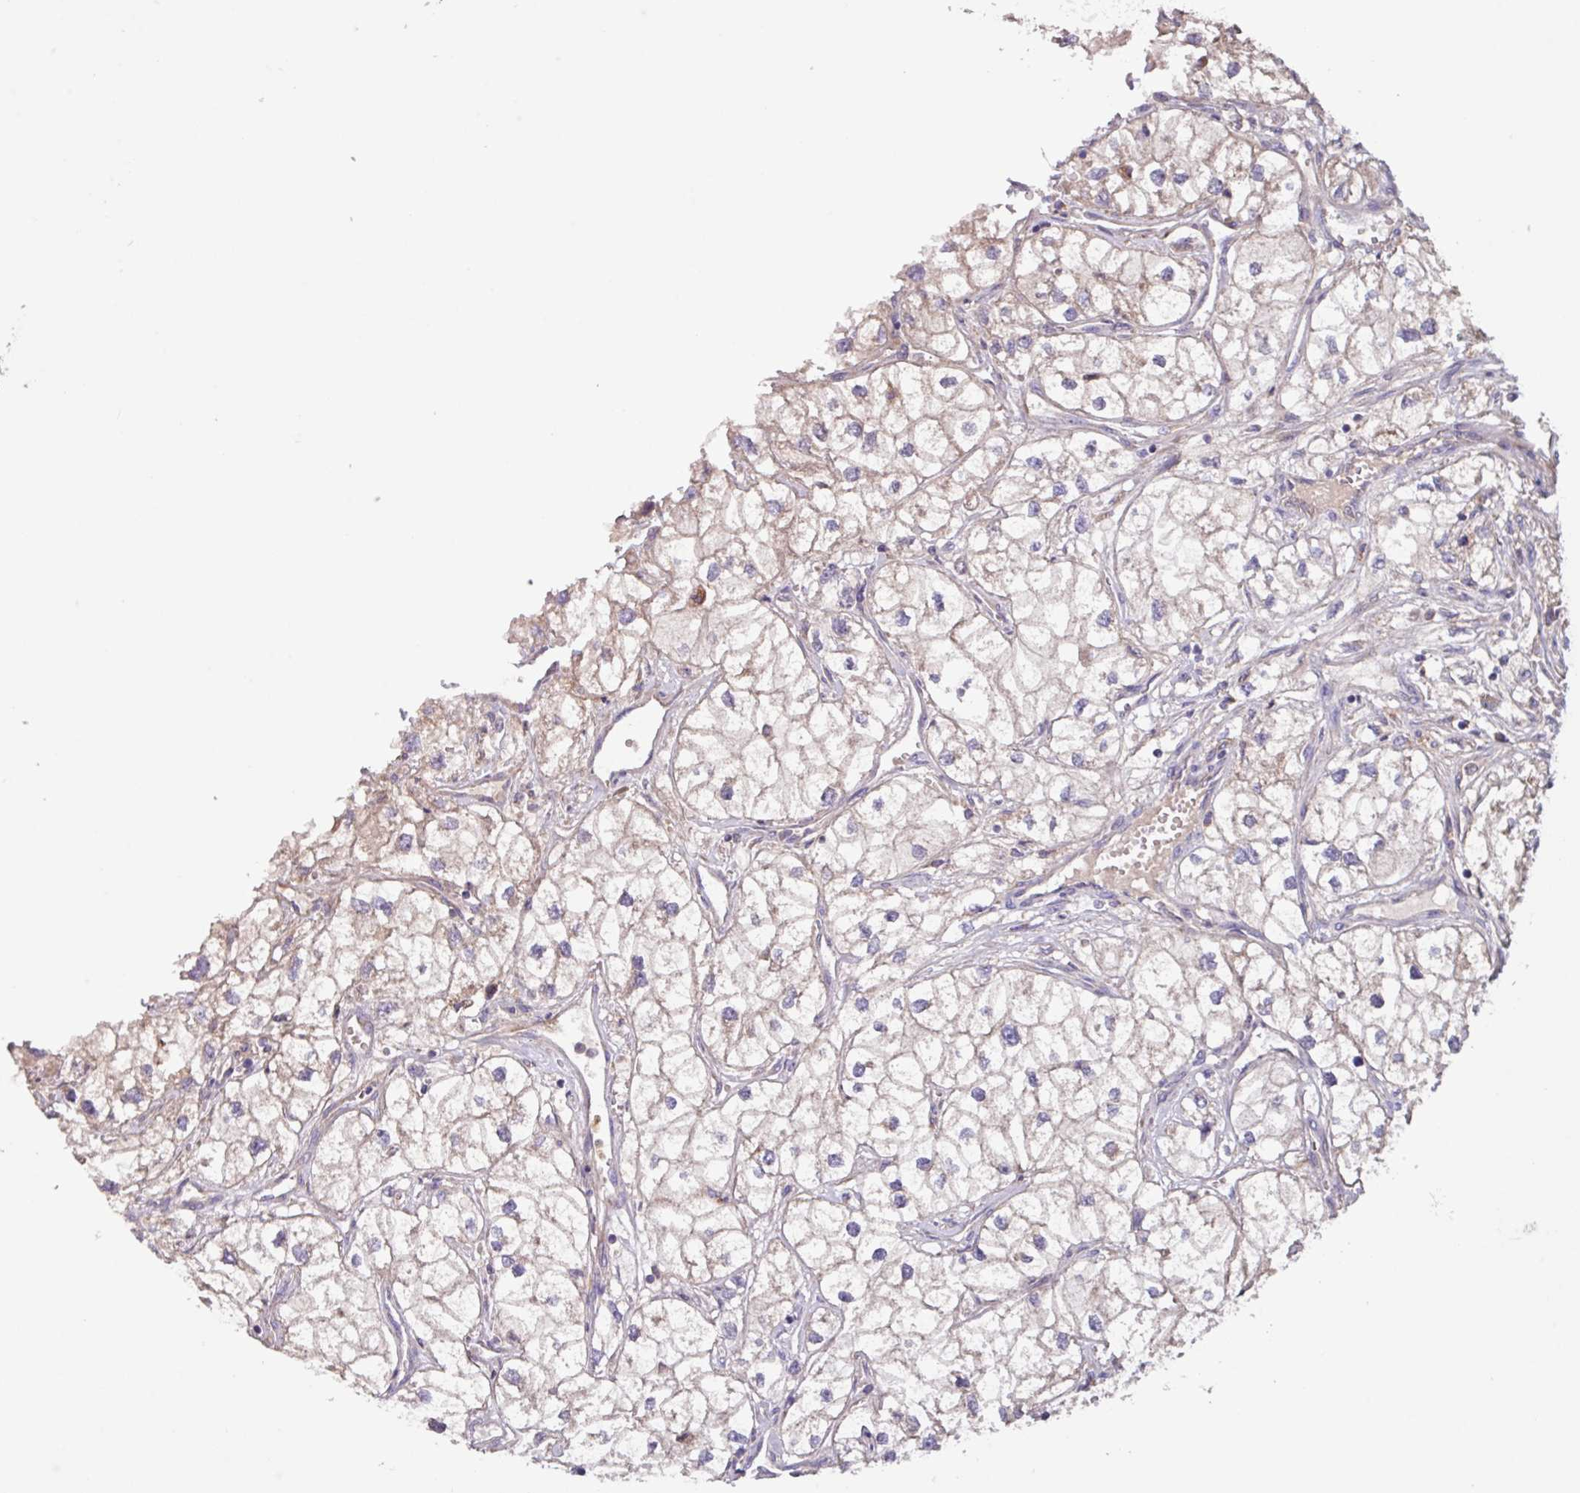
{"staining": {"intensity": "moderate", "quantity": "<25%", "location": "cytoplasmic/membranous"}, "tissue": "renal cancer", "cell_type": "Tumor cells", "image_type": "cancer", "snomed": [{"axis": "morphology", "description": "Adenocarcinoma, NOS"}, {"axis": "topography", "description": "Kidney"}], "caption": "A high-resolution photomicrograph shows IHC staining of renal adenocarcinoma, which shows moderate cytoplasmic/membranous positivity in approximately <25% of tumor cells.", "gene": "PTPRQ", "patient": {"sex": "male", "age": 59}}